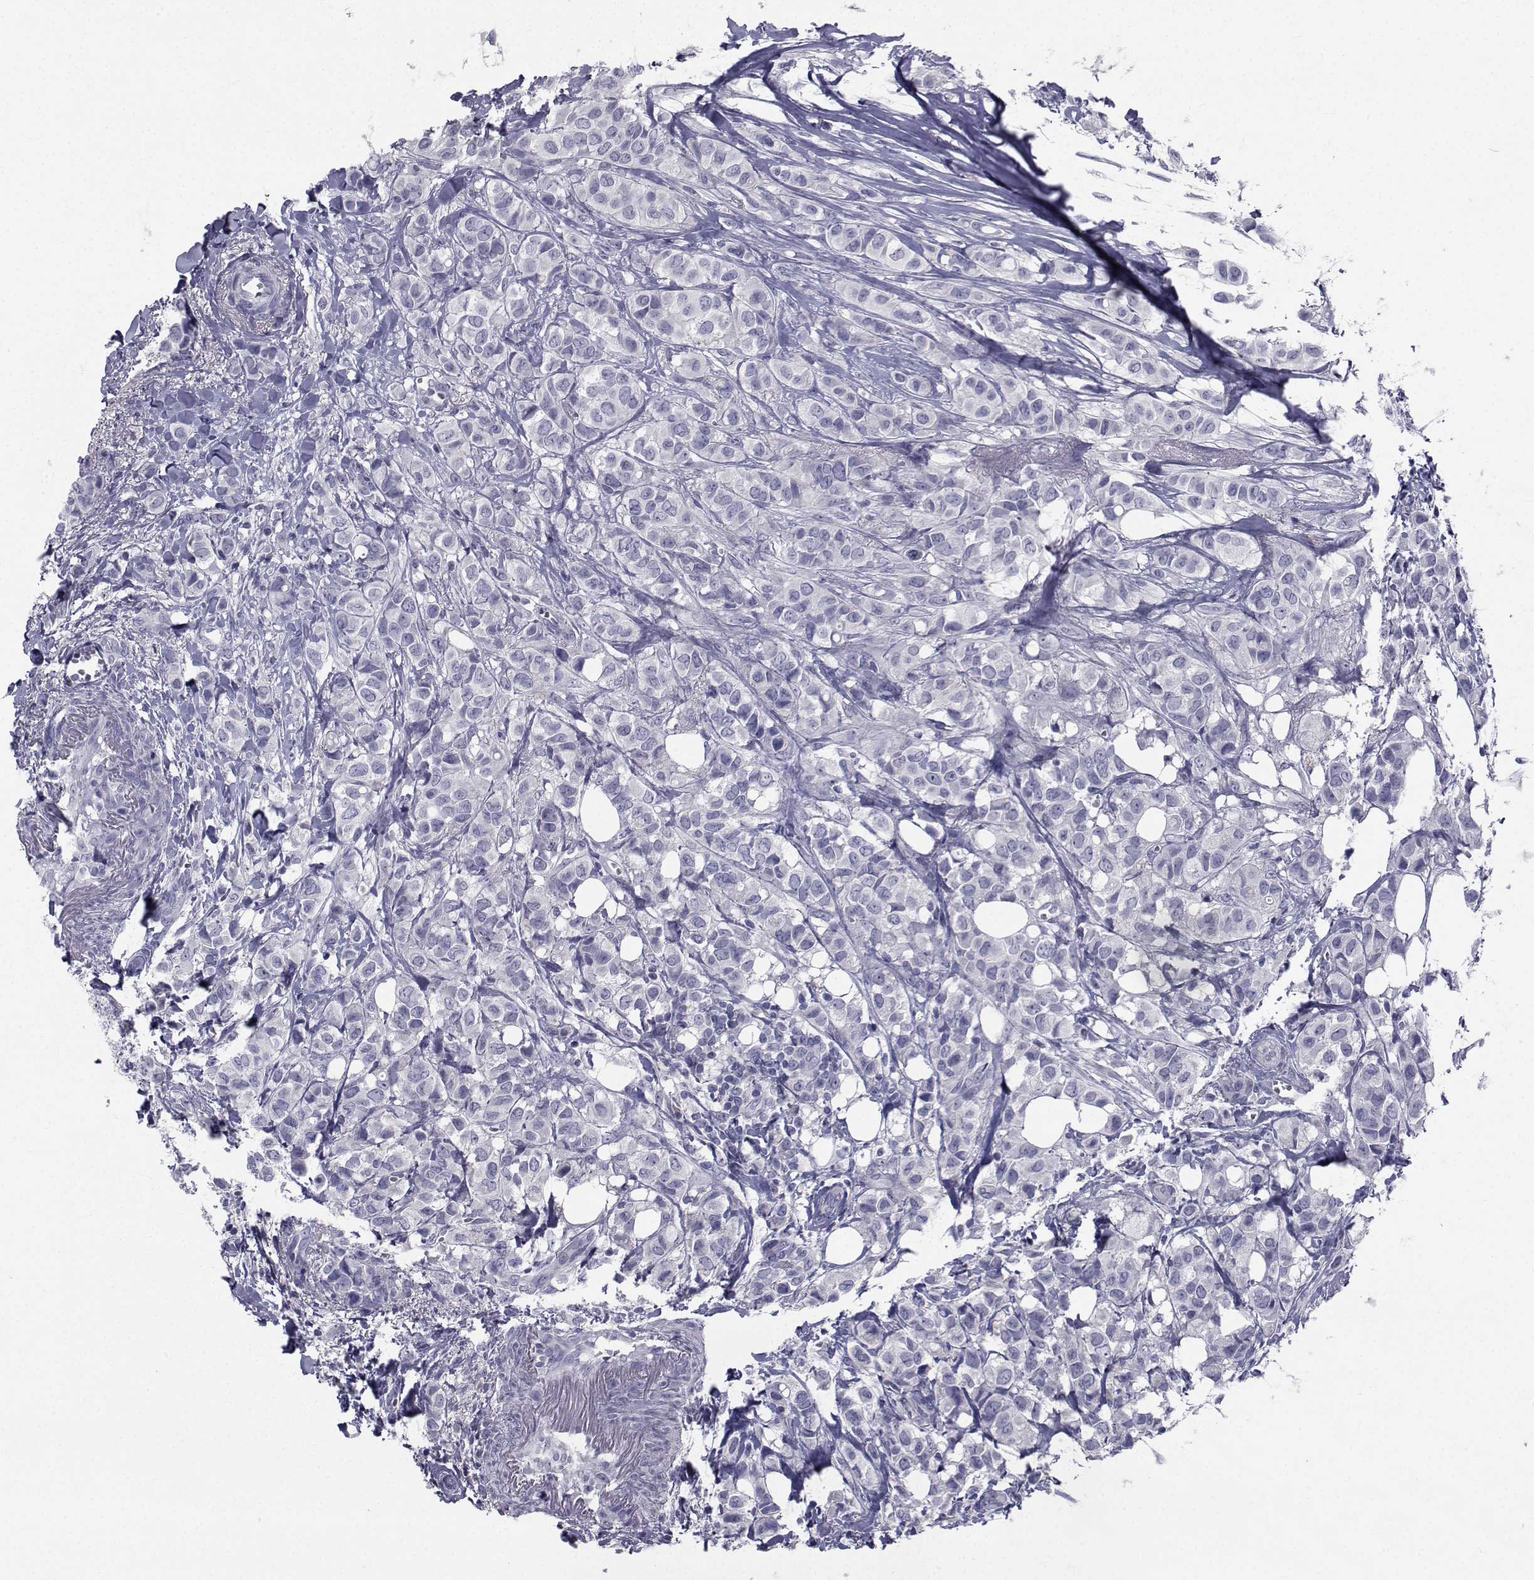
{"staining": {"intensity": "negative", "quantity": "none", "location": "none"}, "tissue": "breast cancer", "cell_type": "Tumor cells", "image_type": "cancer", "snomed": [{"axis": "morphology", "description": "Duct carcinoma"}, {"axis": "topography", "description": "Breast"}], "caption": "Immunohistochemistry of breast intraductal carcinoma exhibits no staining in tumor cells. (DAB immunohistochemistry (IHC) visualized using brightfield microscopy, high magnification).", "gene": "CHRNA1", "patient": {"sex": "female", "age": 85}}